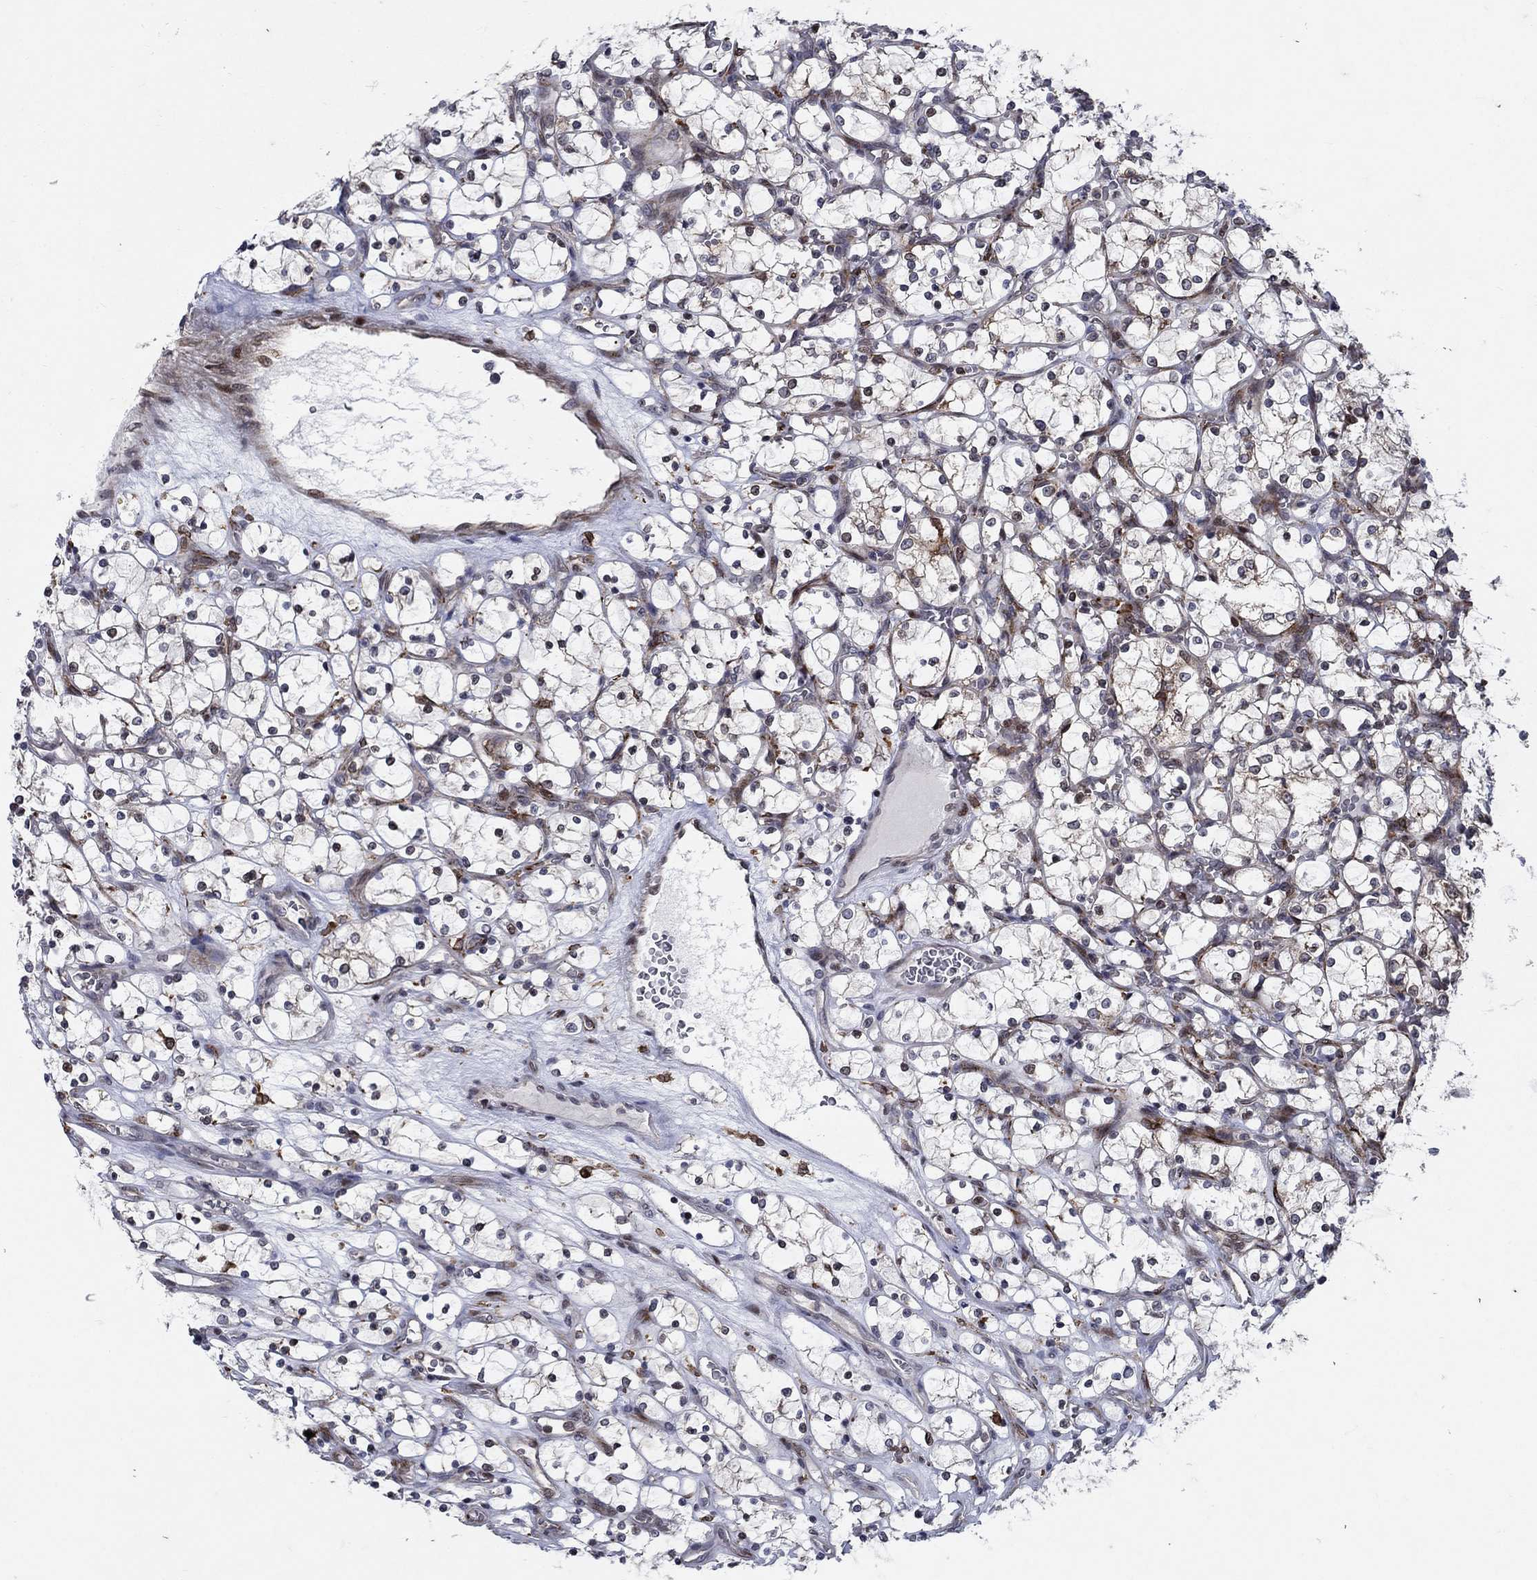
{"staining": {"intensity": "moderate", "quantity": "<25%", "location": "cytoplasmic/membranous"}, "tissue": "renal cancer", "cell_type": "Tumor cells", "image_type": "cancer", "snomed": [{"axis": "morphology", "description": "Adenocarcinoma, NOS"}, {"axis": "topography", "description": "Kidney"}], "caption": "A photomicrograph of human renal cancer (adenocarcinoma) stained for a protein demonstrates moderate cytoplasmic/membranous brown staining in tumor cells.", "gene": "DHRS7", "patient": {"sex": "female", "age": 69}}